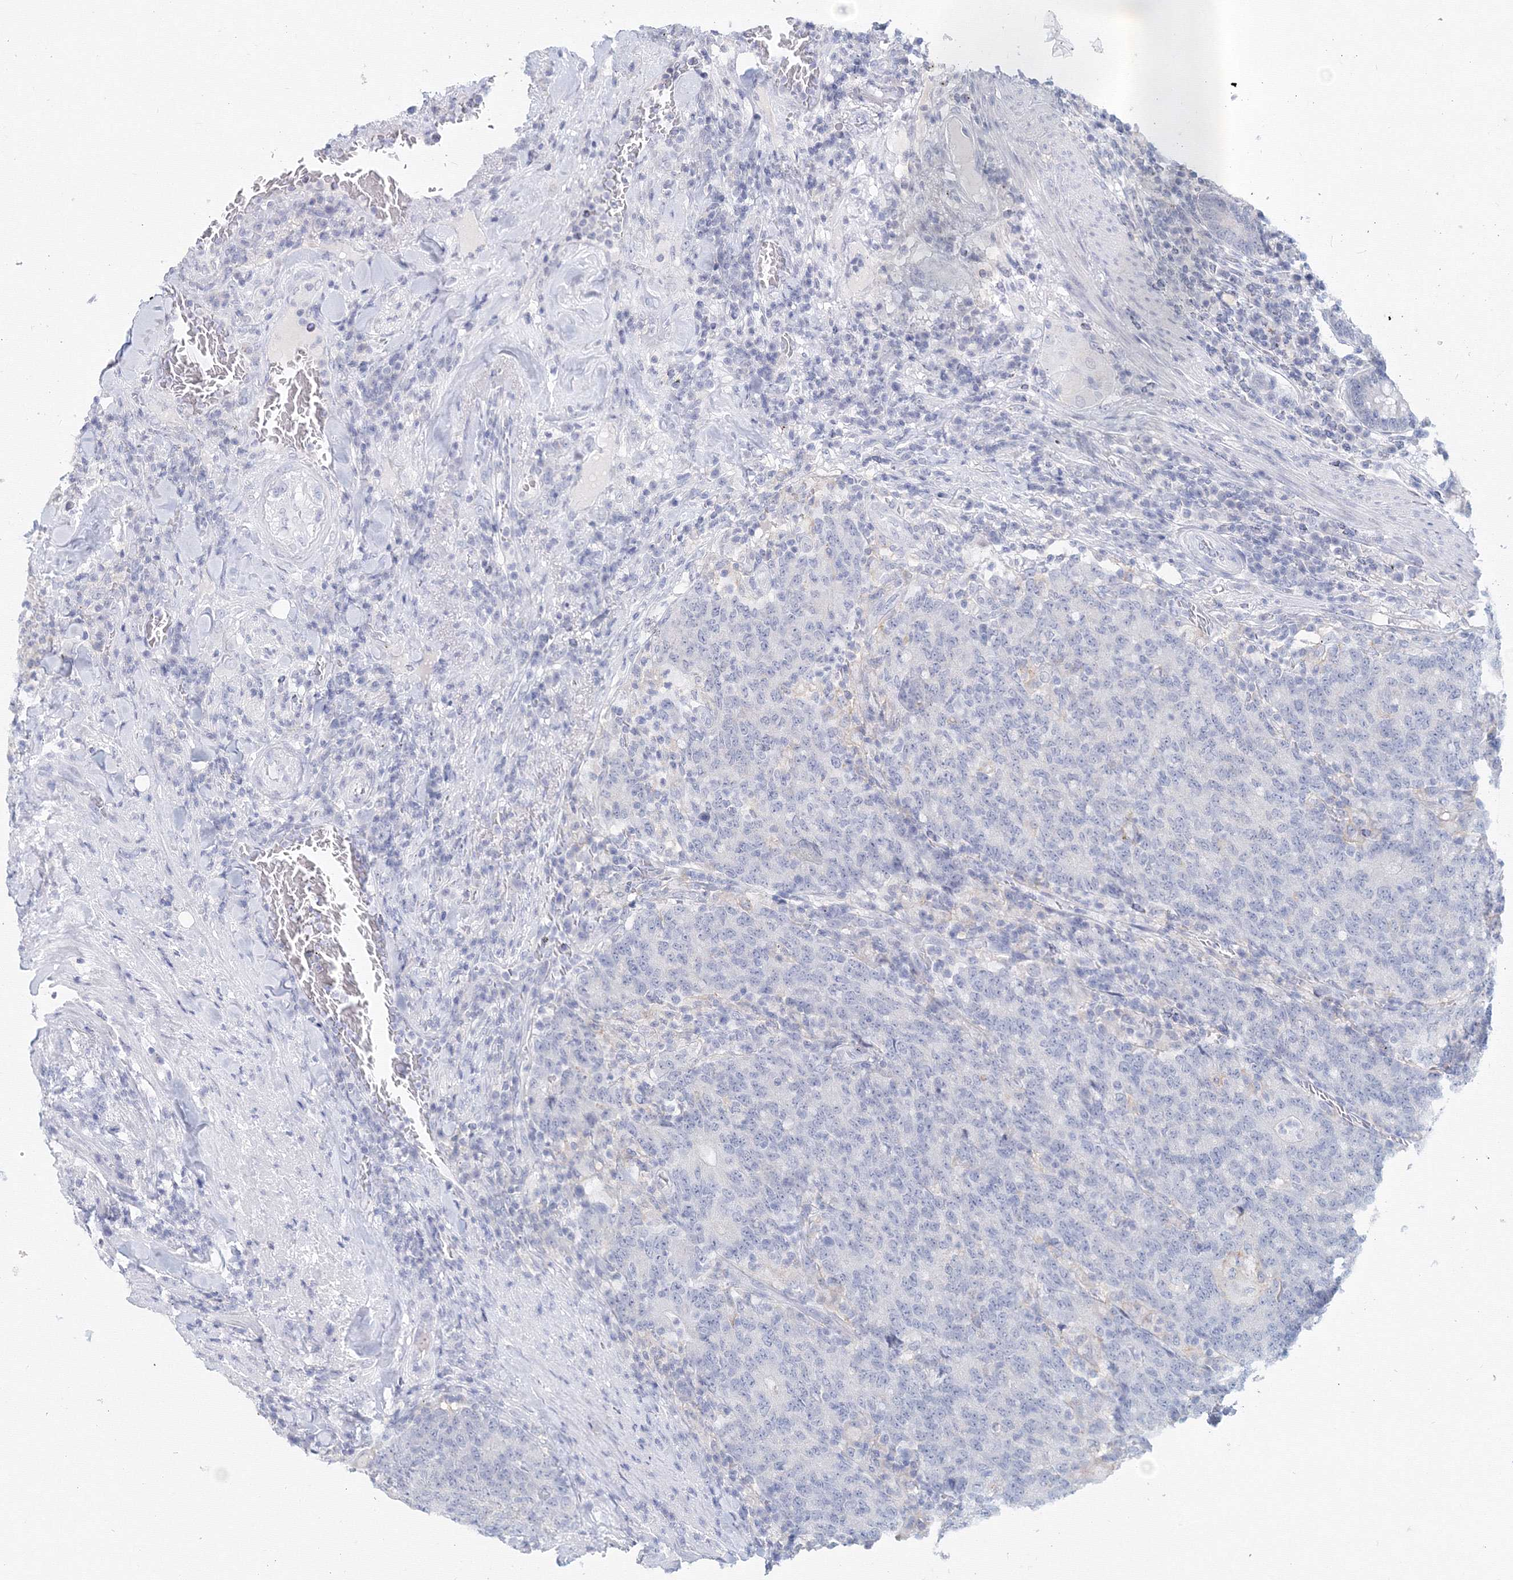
{"staining": {"intensity": "negative", "quantity": "none", "location": "none"}, "tissue": "colorectal cancer", "cell_type": "Tumor cells", "image_type": "cancer", "snomed": [{"axis": "morphology", "description": "Normal tissue, NOS"}, {"axis": "morphology", "description": "Adenocarcinoma, NOS"}, {"axis": "topography", "description": "Colon"}], "caption": "Immunohistochemistry micrograph of colorectal cancer stained for a protein (brown), which demonstrates no expression in tumor cells.", "gene": "SLC7A7", "patient": {"sex": "female", "age": 75}}